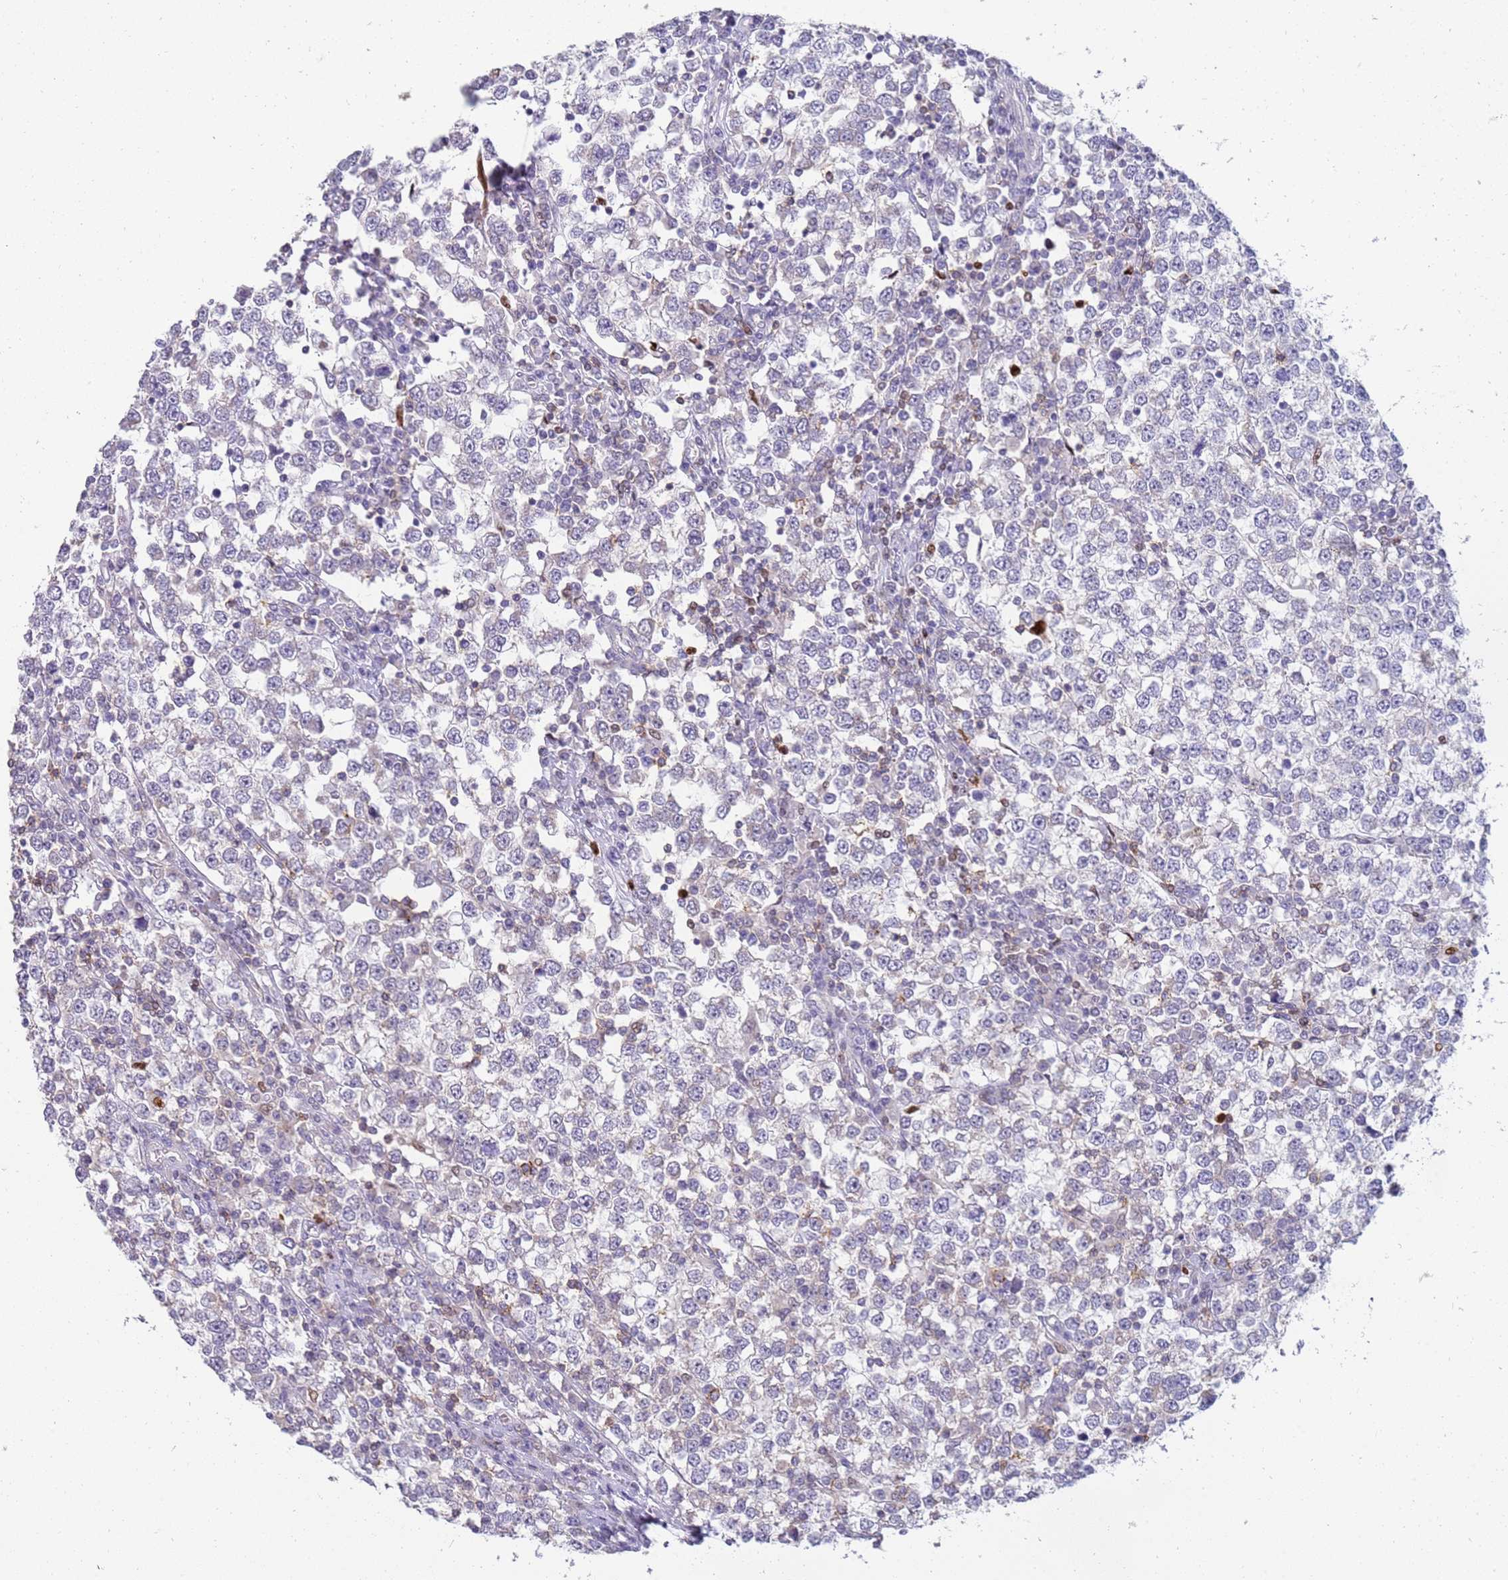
{"staining": {"intensity": "negative", "quantity": "none", "location": "none"}, "tissue": "testis cancer", "cell_type": "Tumor cells", "image_type": "cancer", "snomed": [{"axis": "morphology", "description": "Seminoma, NOS"}, {"axis": "topography", "description": "Testis"}], "caption": "A high-resolution image shows immunohistochemistry (IHC) staining of testis cancer, which demonstrates no significant expression in tumor cells.", "gene": "STK25", "patient": {"sex": "male", "age": 65}}